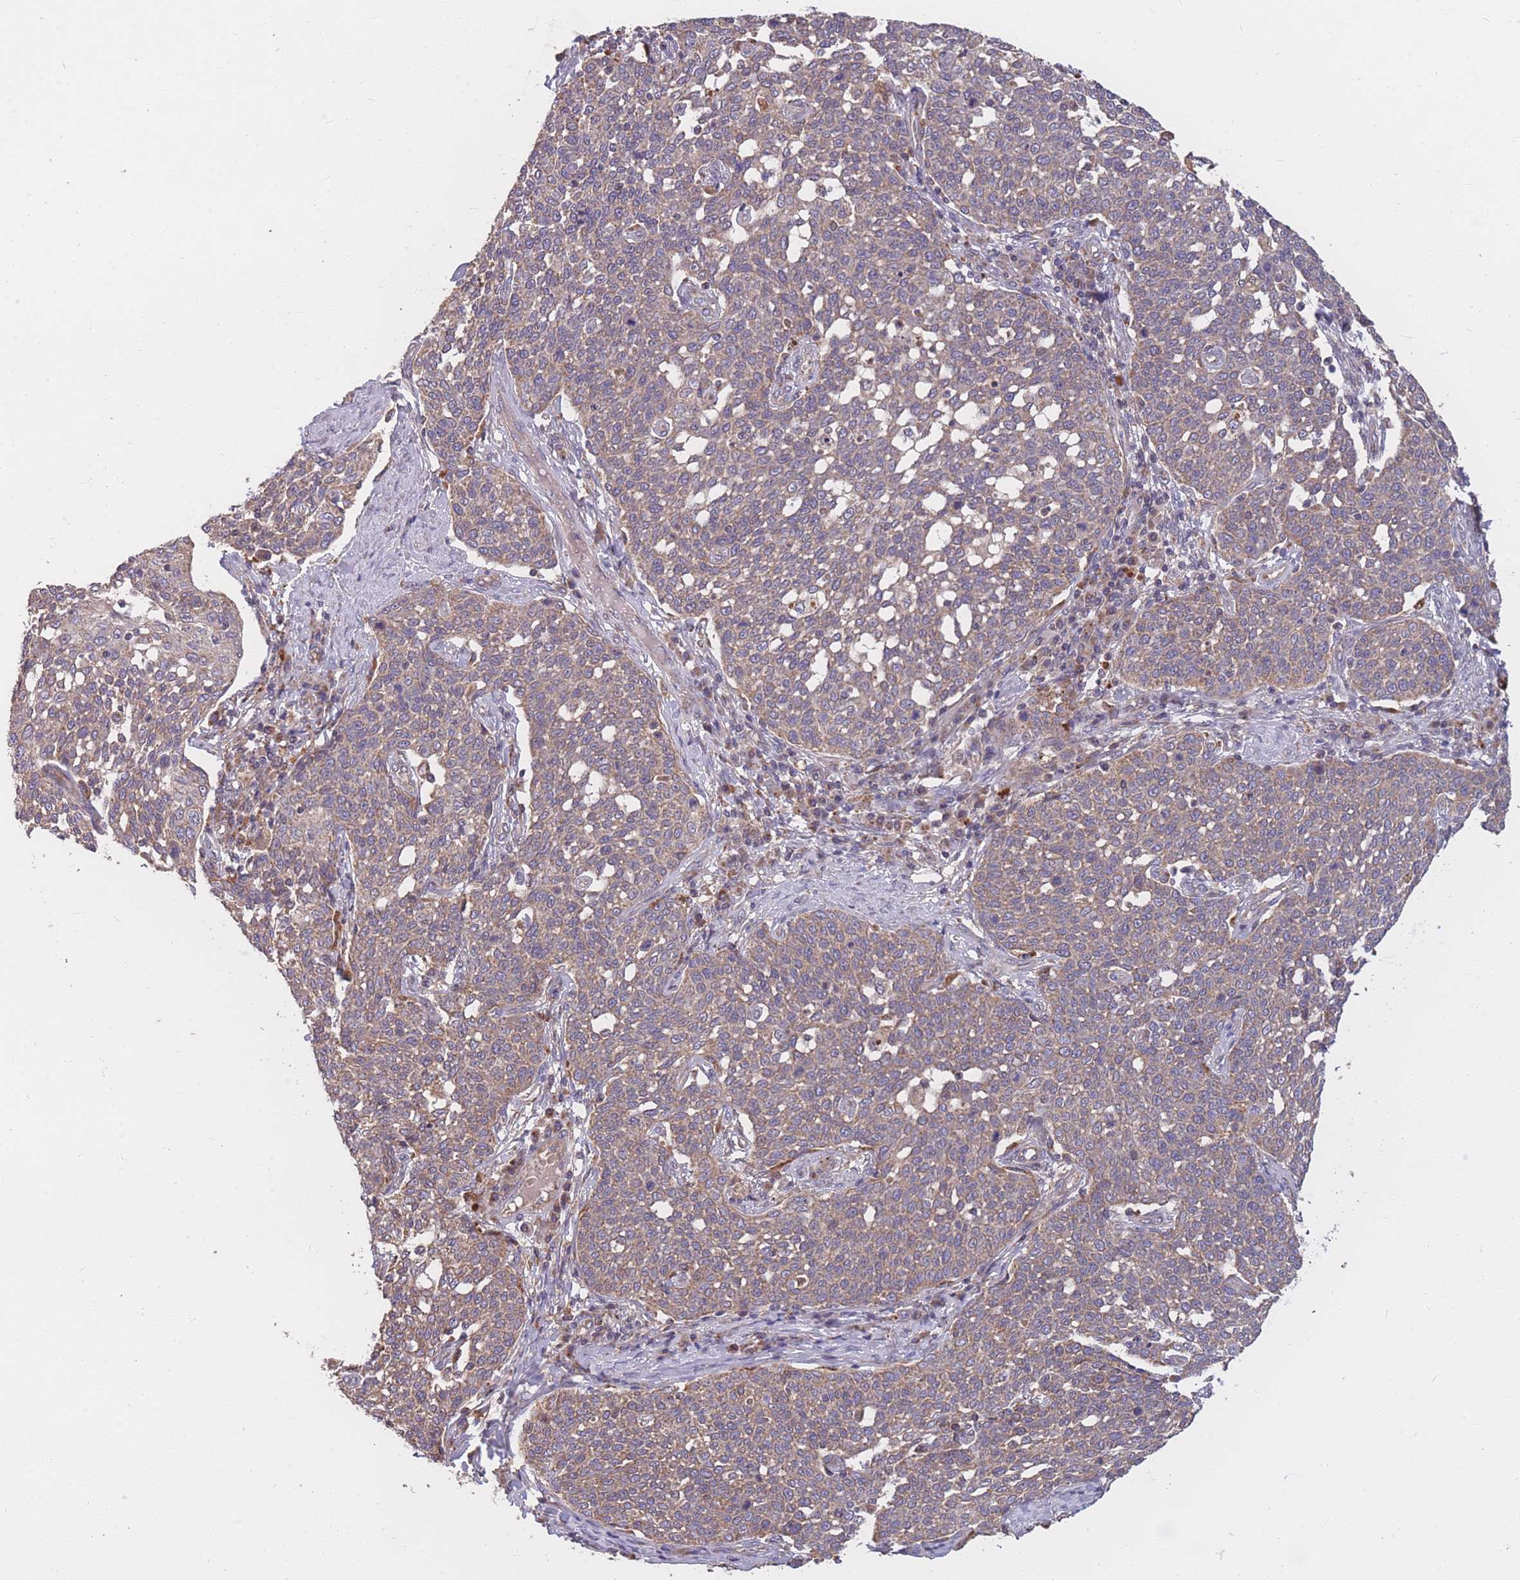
{"staining": {"intensity": "weak", "quantity": ">75%", "location": "cytoplasmic/membranous"}, "tissue": "cervical cancer", "cell_type": "Tumor cells", "image_type": "cancer", "snomed": [{"axis": "morphology", "description": "Squamous cell carcinoma, NOS"}, {"axis": "topography", "description": "Cervix"}], "caption": "Tumor cells exhibit low levels of weak cytoplasmic/membranous expression in approximately >75% of cells in cervical squamous cell carcinoma.", "gene": "PTPMT1", "patient": {"sex": "female", "age": 34}}